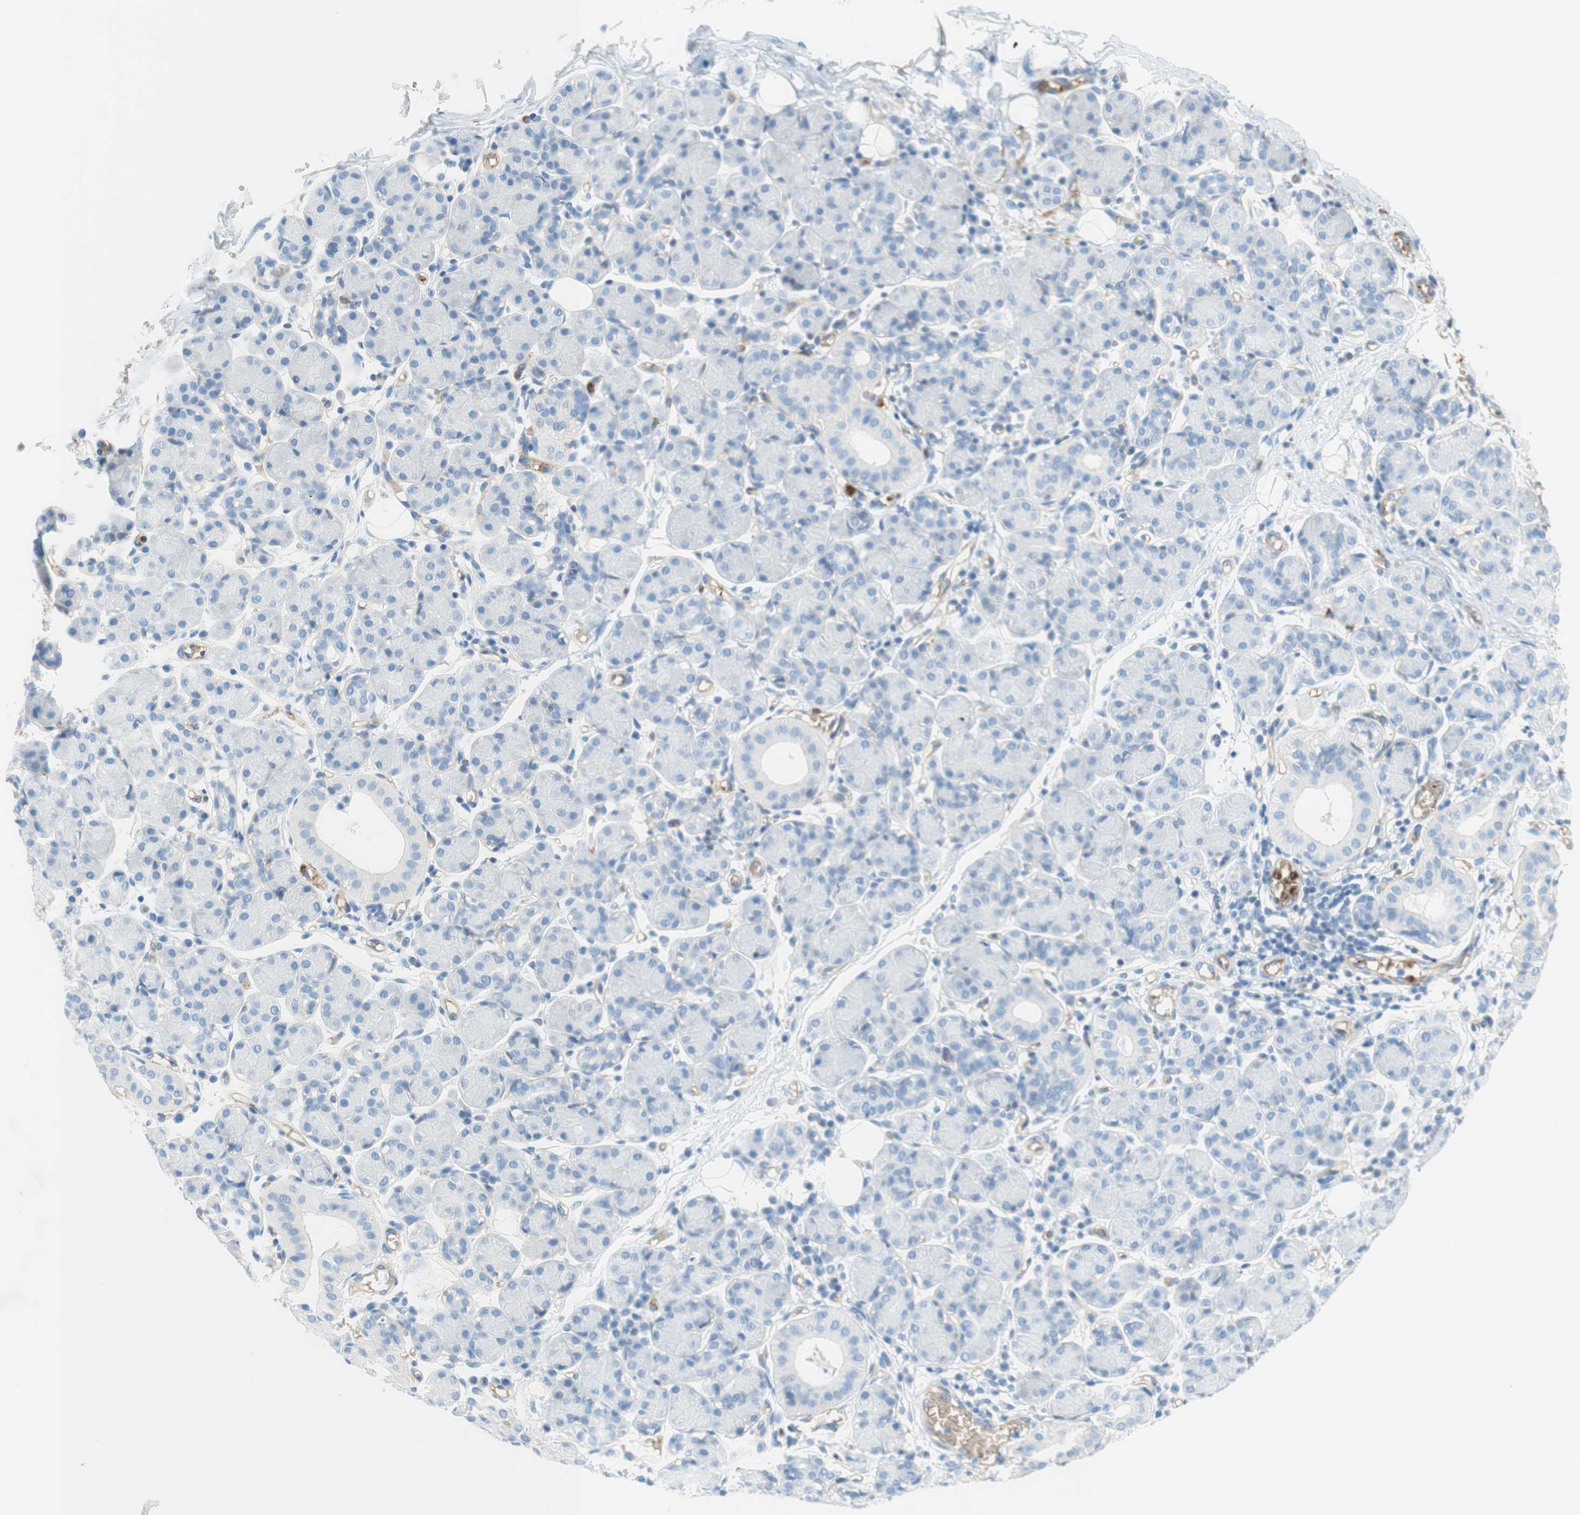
{"staining": {"intensity": "negative", "quantity": "none", "location": "none"}, "tissue": "salivary gland", "cell_type": "Glandular cells", "image_type": "normal", "snomed": [{"axis": "morphology", "description": "Normal tissue, NOS"}, {"axis": "morphology", "description": "Inflammation, NOS"}, {"axis": "topography", "description": "Lymph node"}, {"axis": "topography", "description": "Salivary gland"}], "caption": "Glandular cells are negative for brown protein staining in unremarkable salivary gland. (DAB (3,3'-diaminobenzidine) immunohistochemistry visualized using brightfield microscopy, high magnification).", "gene": "STOM", "patient": {"sex": "male", "age": 3}}